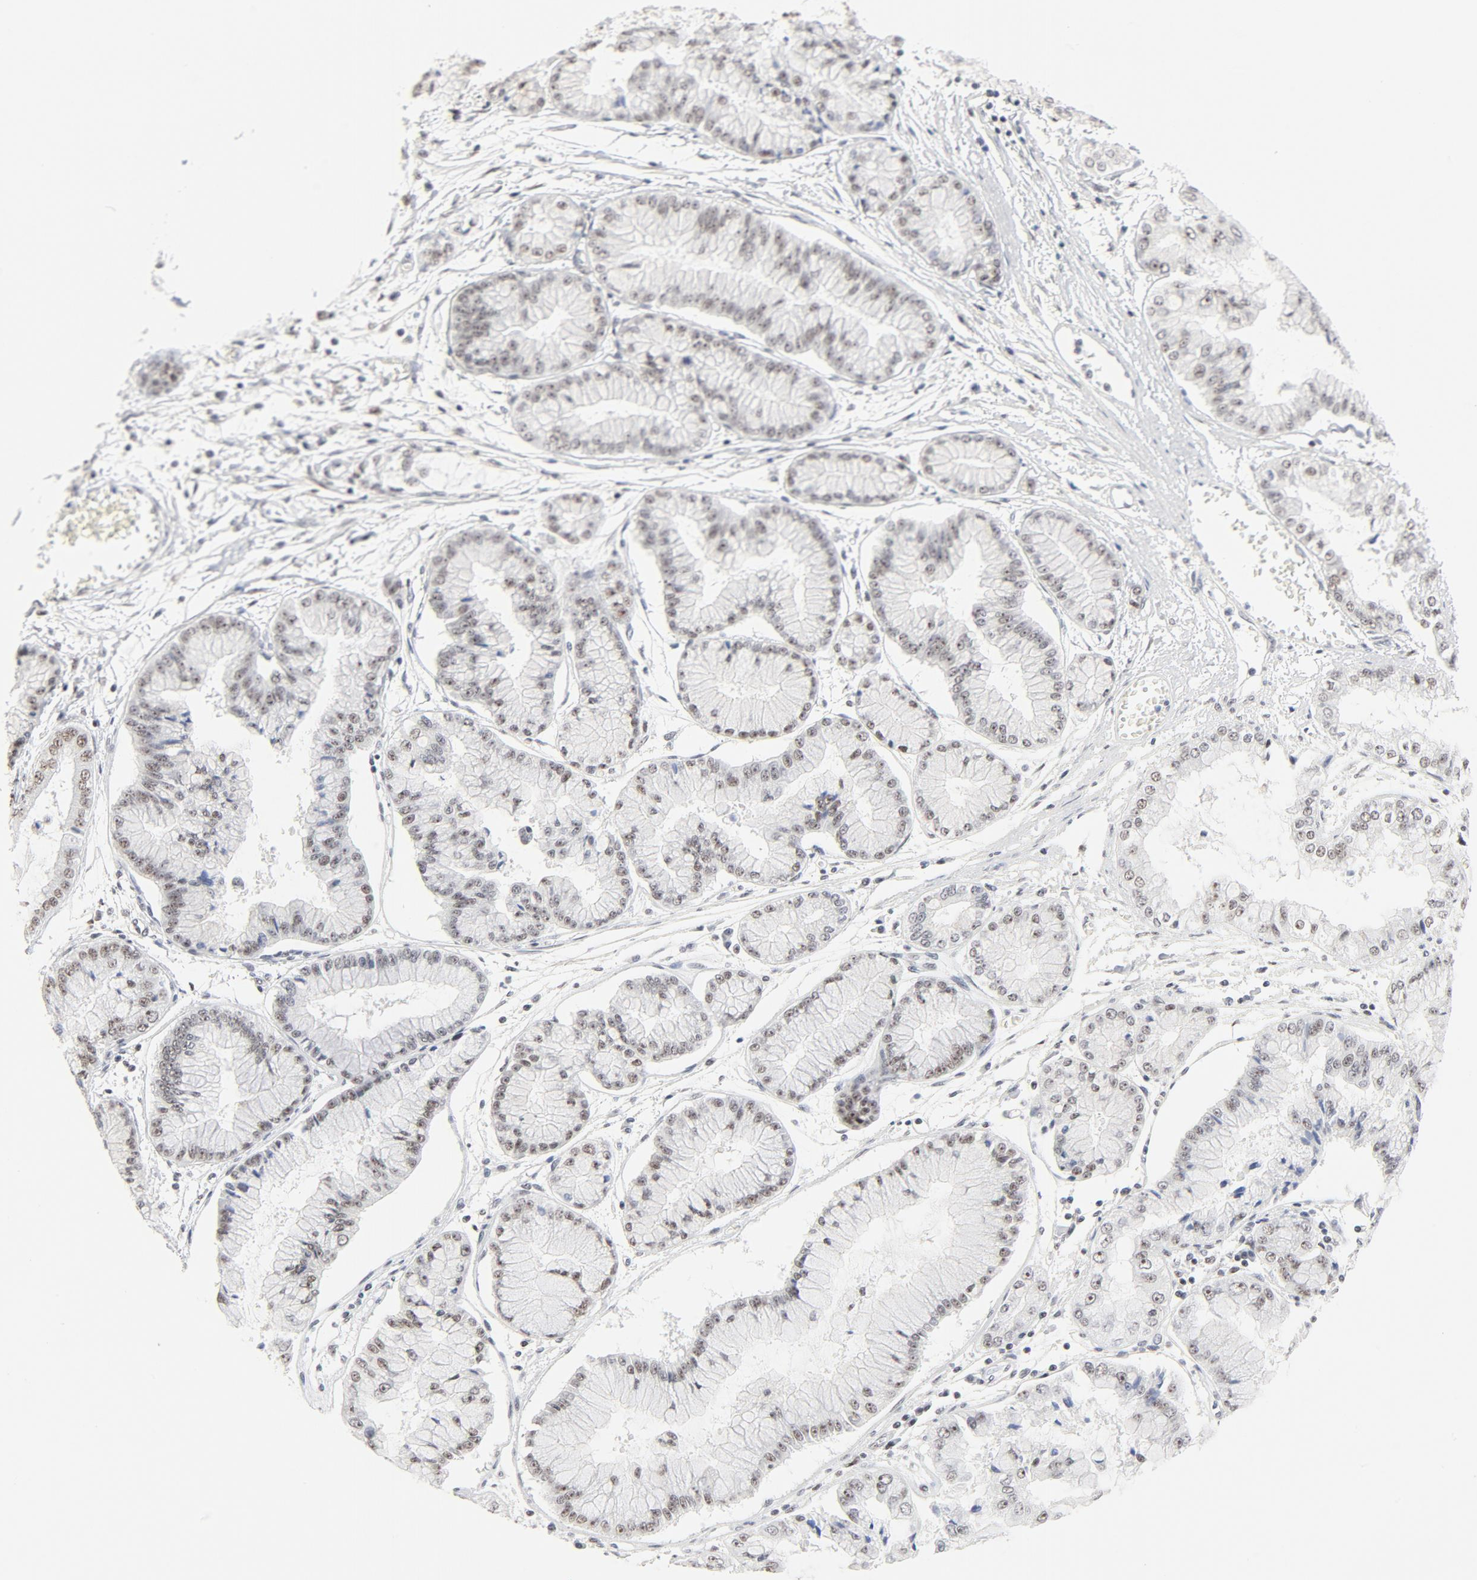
{"staining": {"intensity": "weak", "quantity": ">75%", "location": "nuclear"}, "tissue": "liver cancer", "cell_type": "Tumor cells", "image_type": "cancer", "snomed": [{"axis": "morphology", "description": "Cholangiocarcinoma"}, {"axis": "topography", "description": "Liver"}], "caption": "Immunohistochemistry (IHC) (DAB (3,3'-diaminobenzidine)) staining of human cholangiocarcinoma (liver) shows weak nuclear protein staining in about >75% of tumor cells.", "gene": "GTF2H1", "patient": {"sex": "female", "age": 79}}